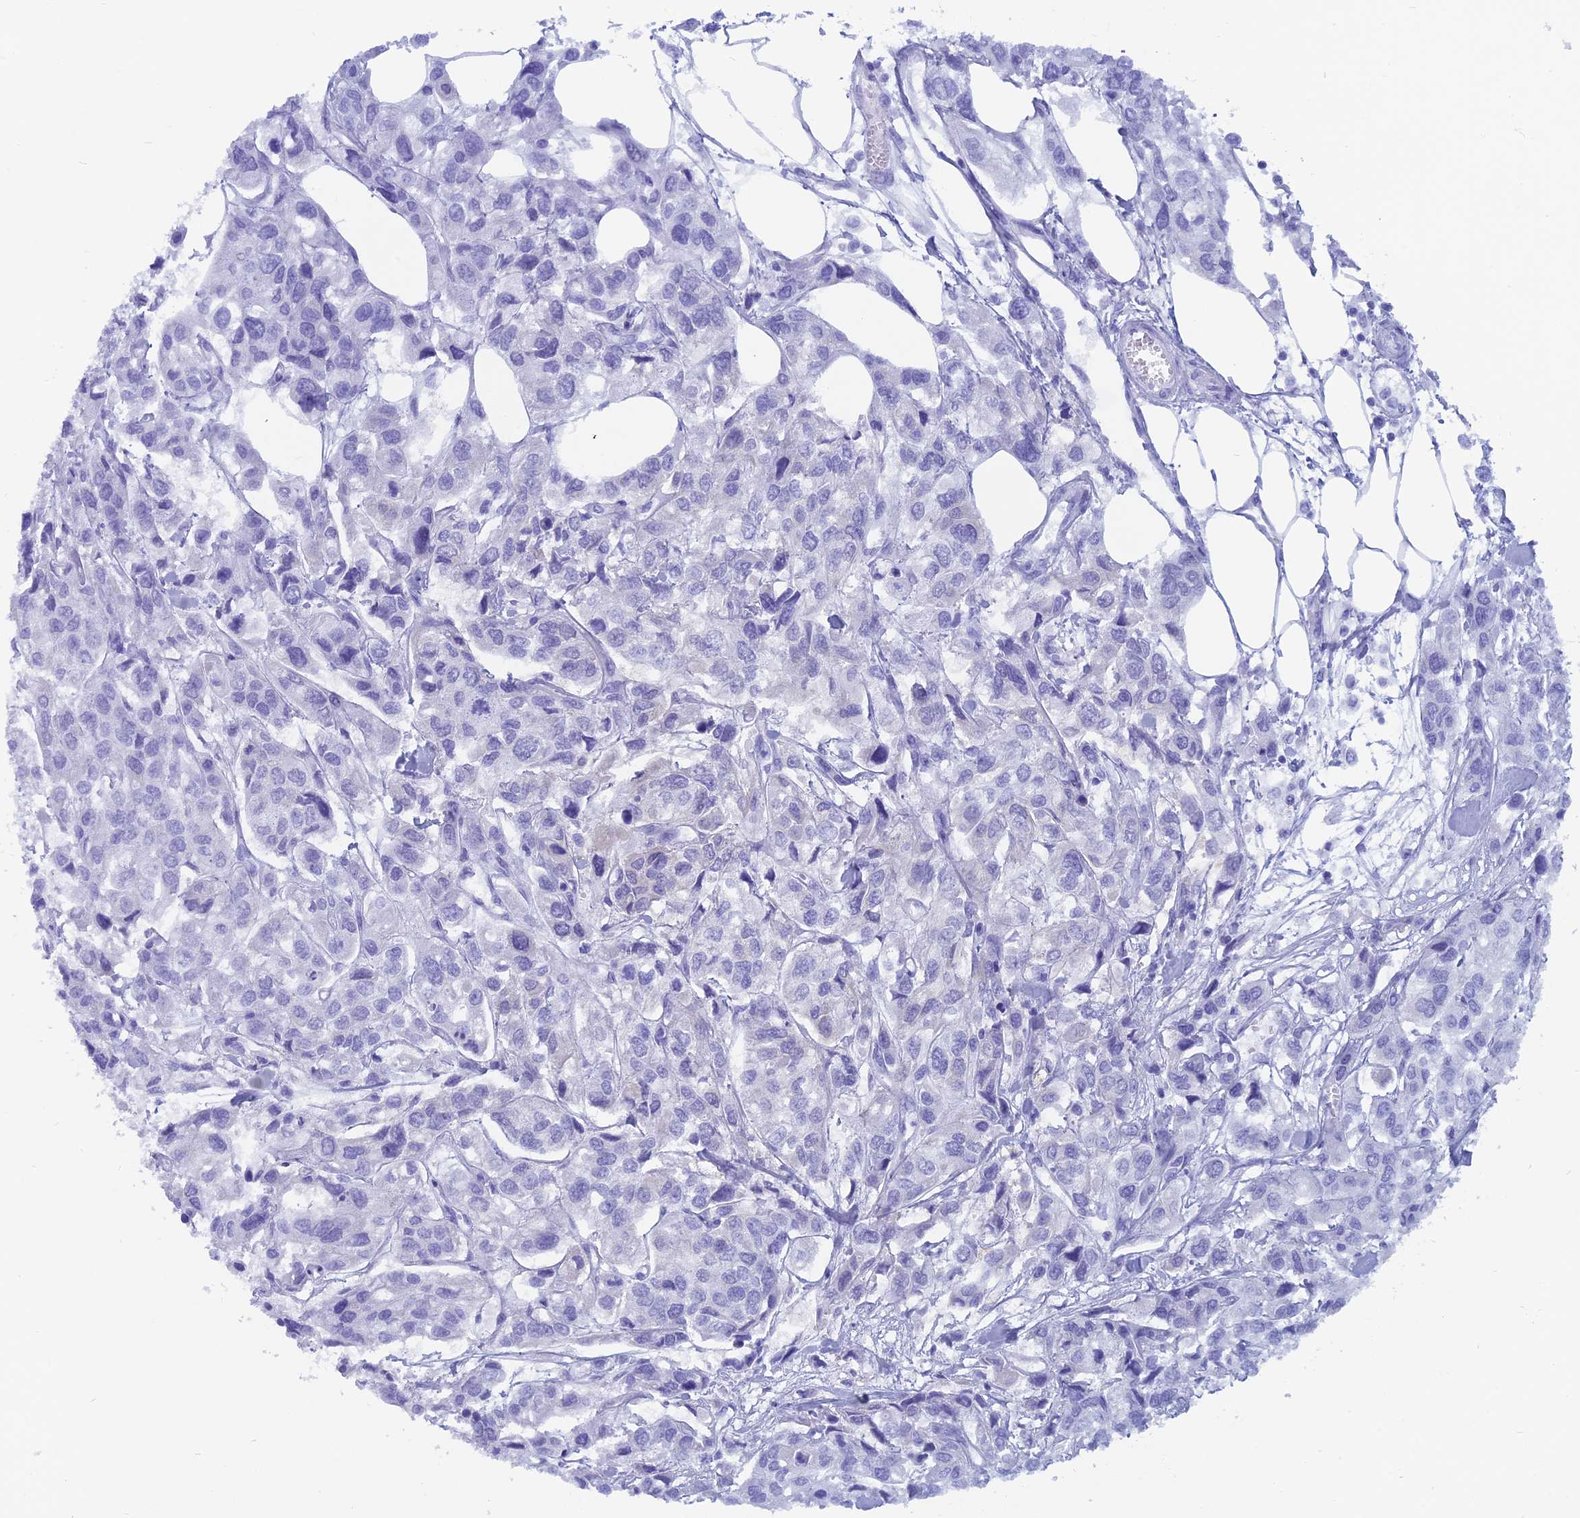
{"staining": {"intensity": "negative", "quantity": "none", "location": "none"}, "tissue": "urothelial cancer", "cell_type": "Tumor cells", "image_type": "cancer", "snomed": [{"axis": "morphology", "description": "Urothelial carcinoma, High grade"}, {"axis": "topography", "description": "Urinary bladder"}], "caption": "Tumor cells are negative for protein expression in human urothelial cancer.", "gene": "CAPS", "patient": {"sex": "male", "age": 67}}